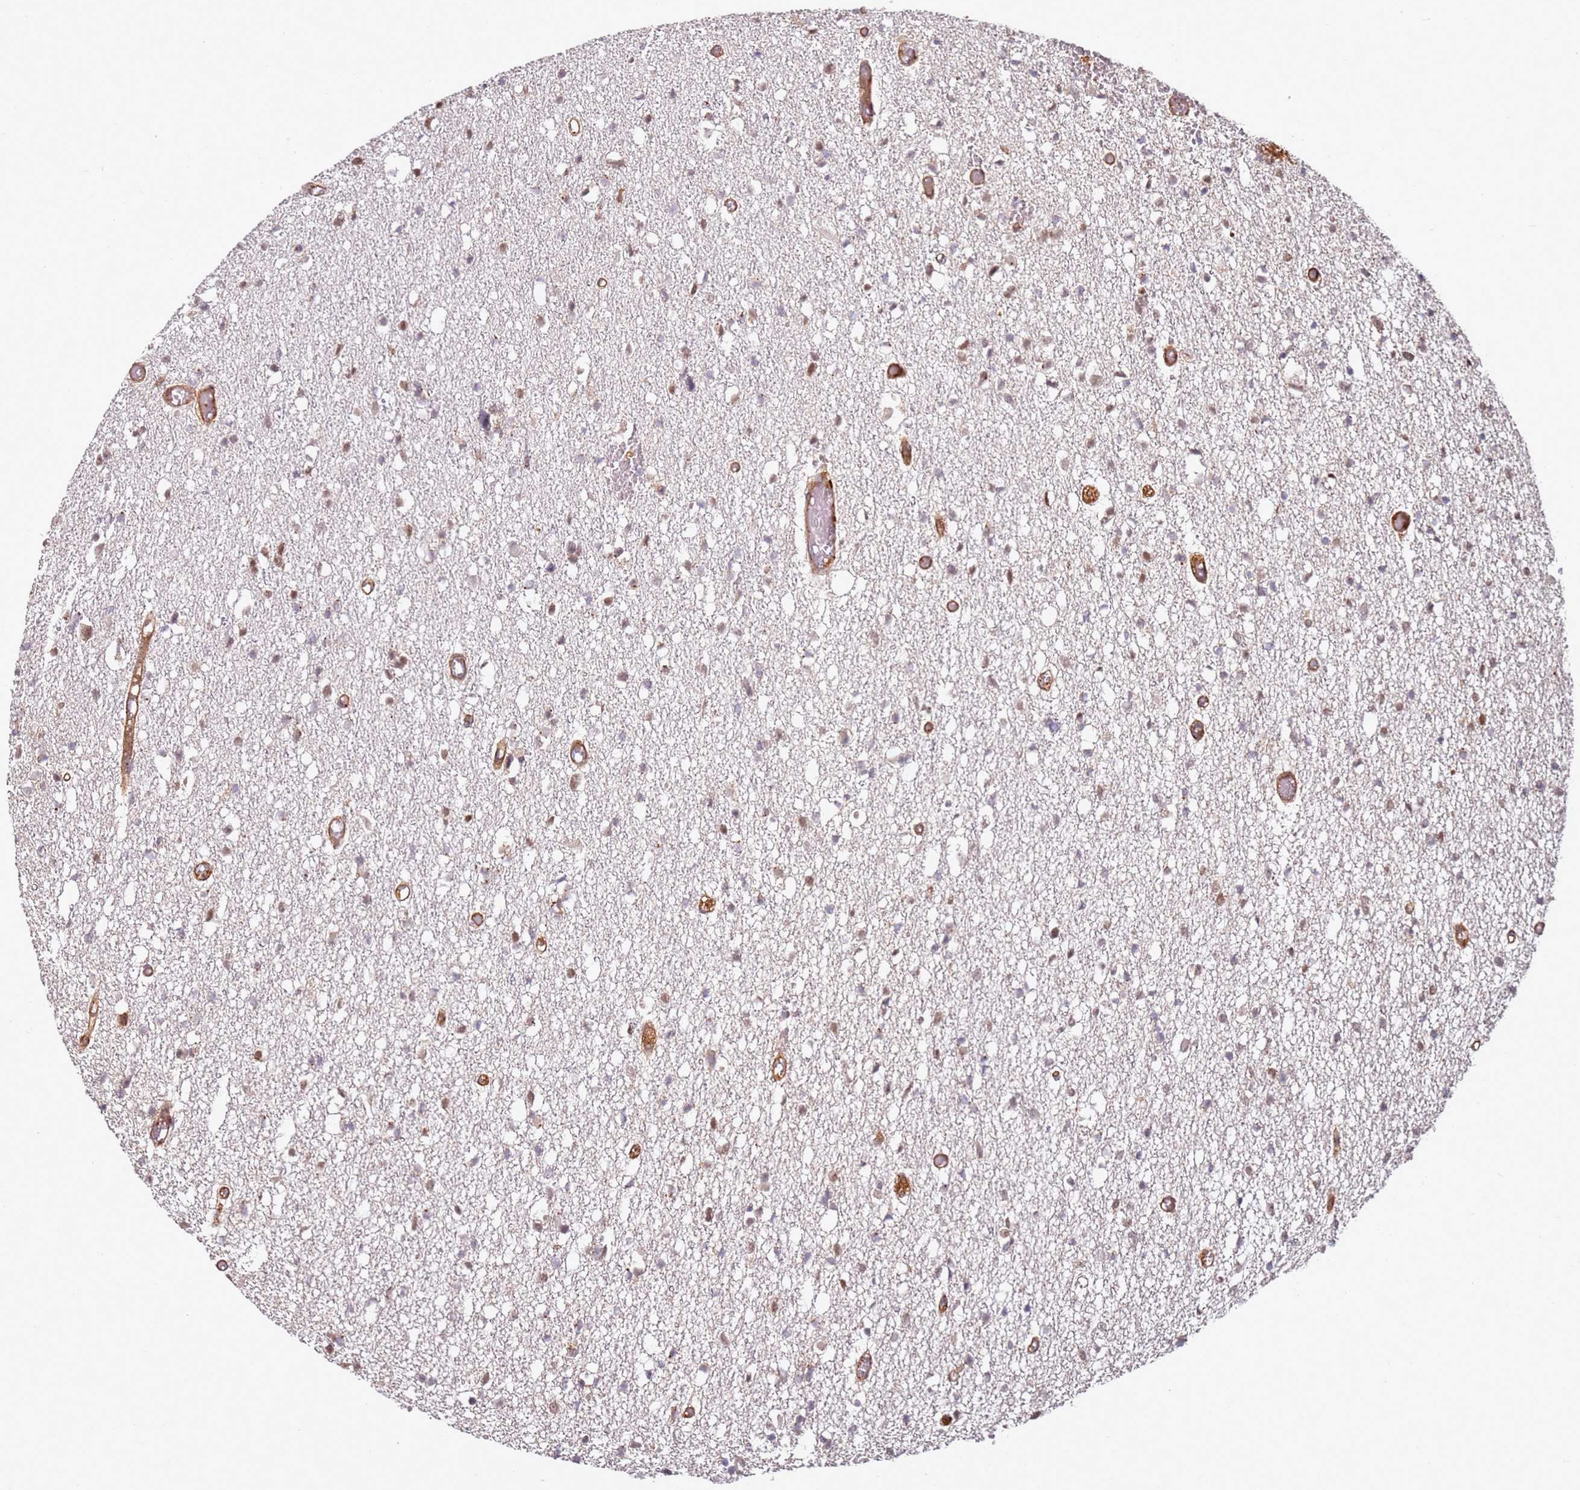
{"staining": {"intensity": "weak", "quantity": "25%-75%", "location": "cytoplasmic/membranous,nuclear"}, "tissue": "glioma", "cell_type": "Tumor cells", "image_type": "cancer", "snomed": [{"axis": "morphology", "description": "Glioma, malignant, Low grade"}, {"axis": "topography", "description": "Brain"}], "caption": "Tumor cells reveal low levels of weak cytoplasmic/membranous and nuclear expression in approximately 25%-75% of cells in human malignant glioma (low-grade).", "gene": "TMEM233", "patient": {"sex": "female", "age": 22}}